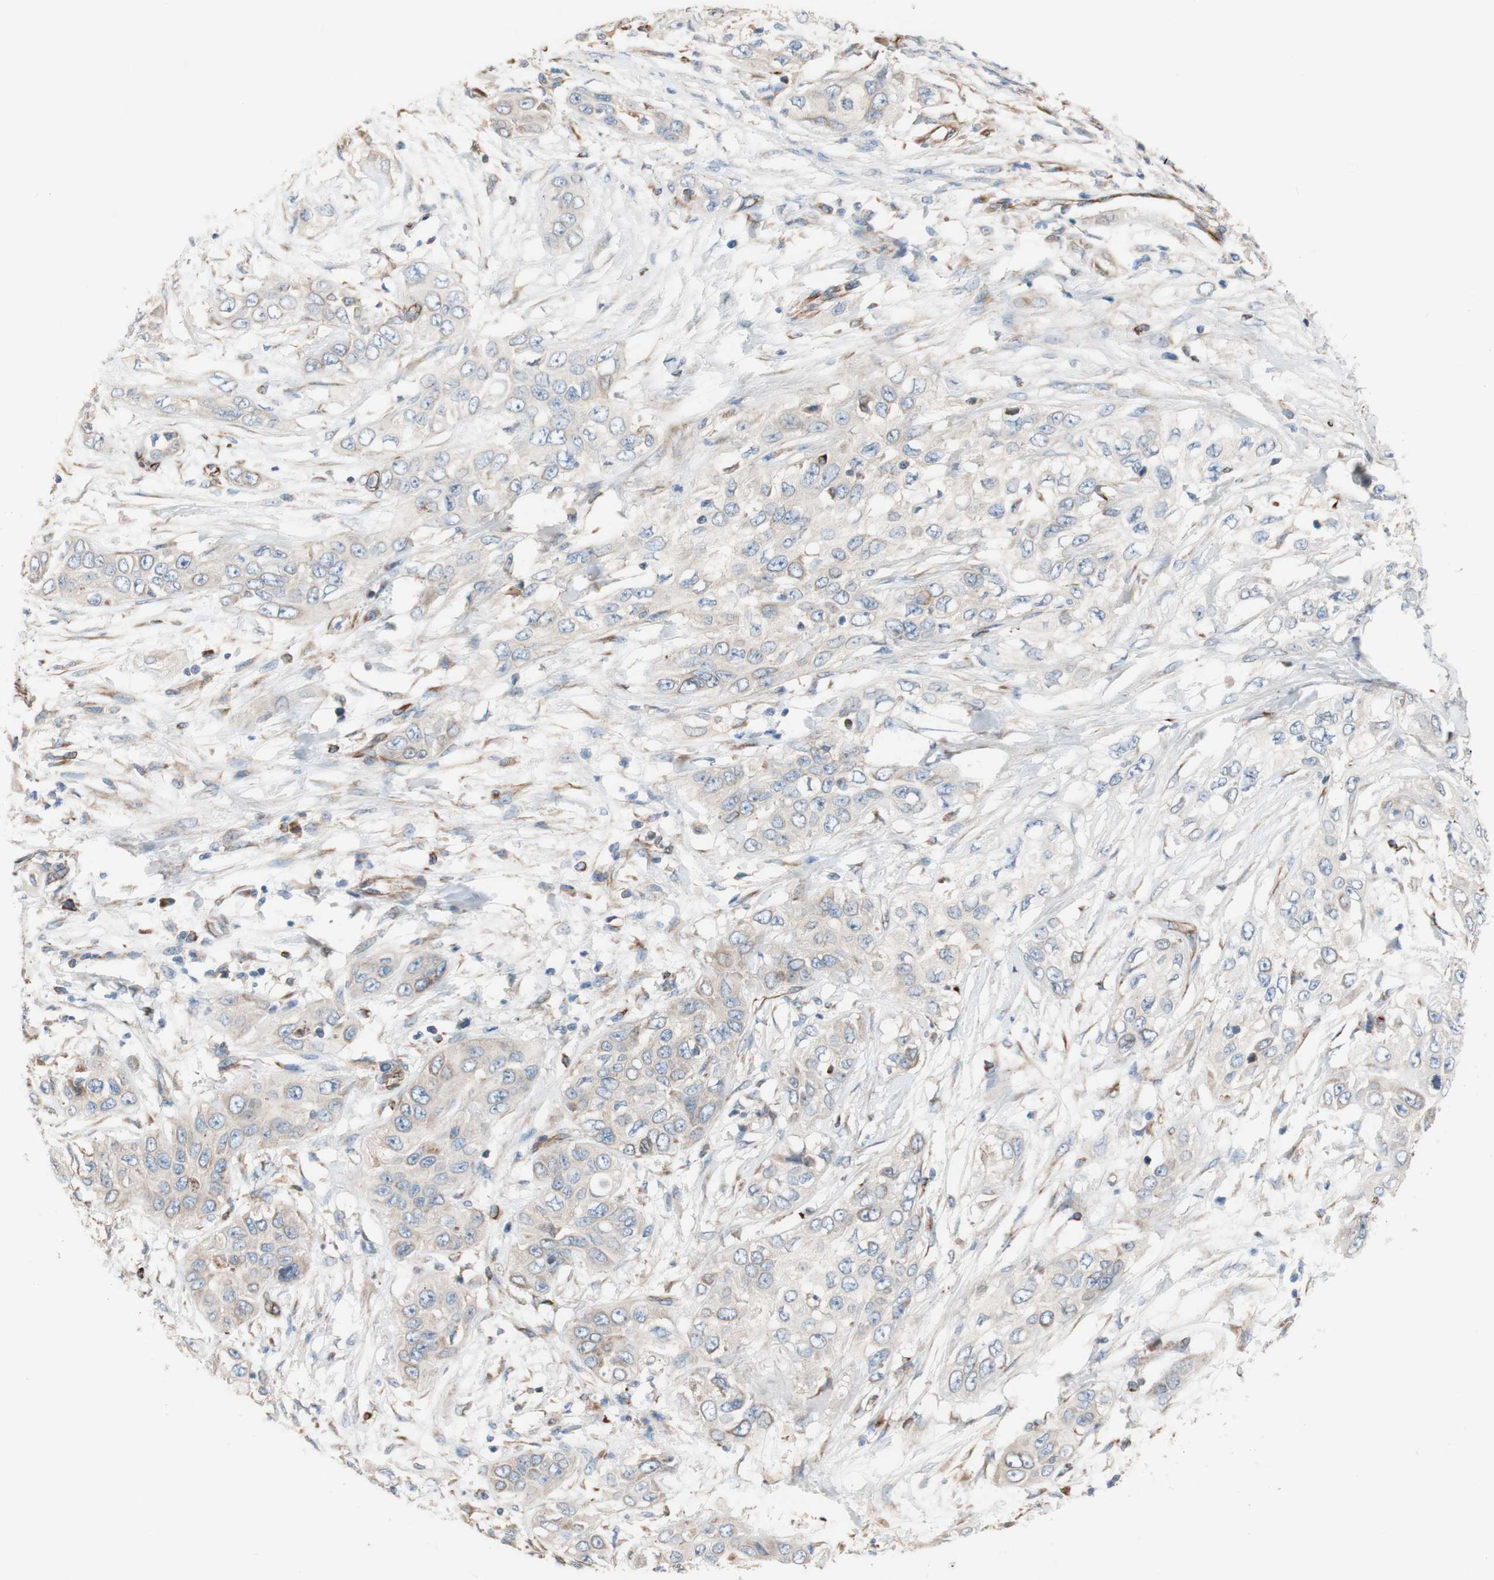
{"staining": {"intensity": "weak", "quantity": ">75%", "location": "cytoplasmic/membranous"}, "tissue": "pancreatic cancer", "cell_type": "Tumor cells", "image_type": "cancer", "snomed": [{"axis": "morphology", "description": "Adenocarcinoma, NOS"}, {"axis": "topography", "description": "Pancreas"}], "caption": "Weak cytoplasmic/membranous protein staining is appreciated in about >75% of tumor cells in pancreatic cancer (adenocarcinoma).", "gene": "C1orf43", "patient": {"sex": "female", "age": 70}}